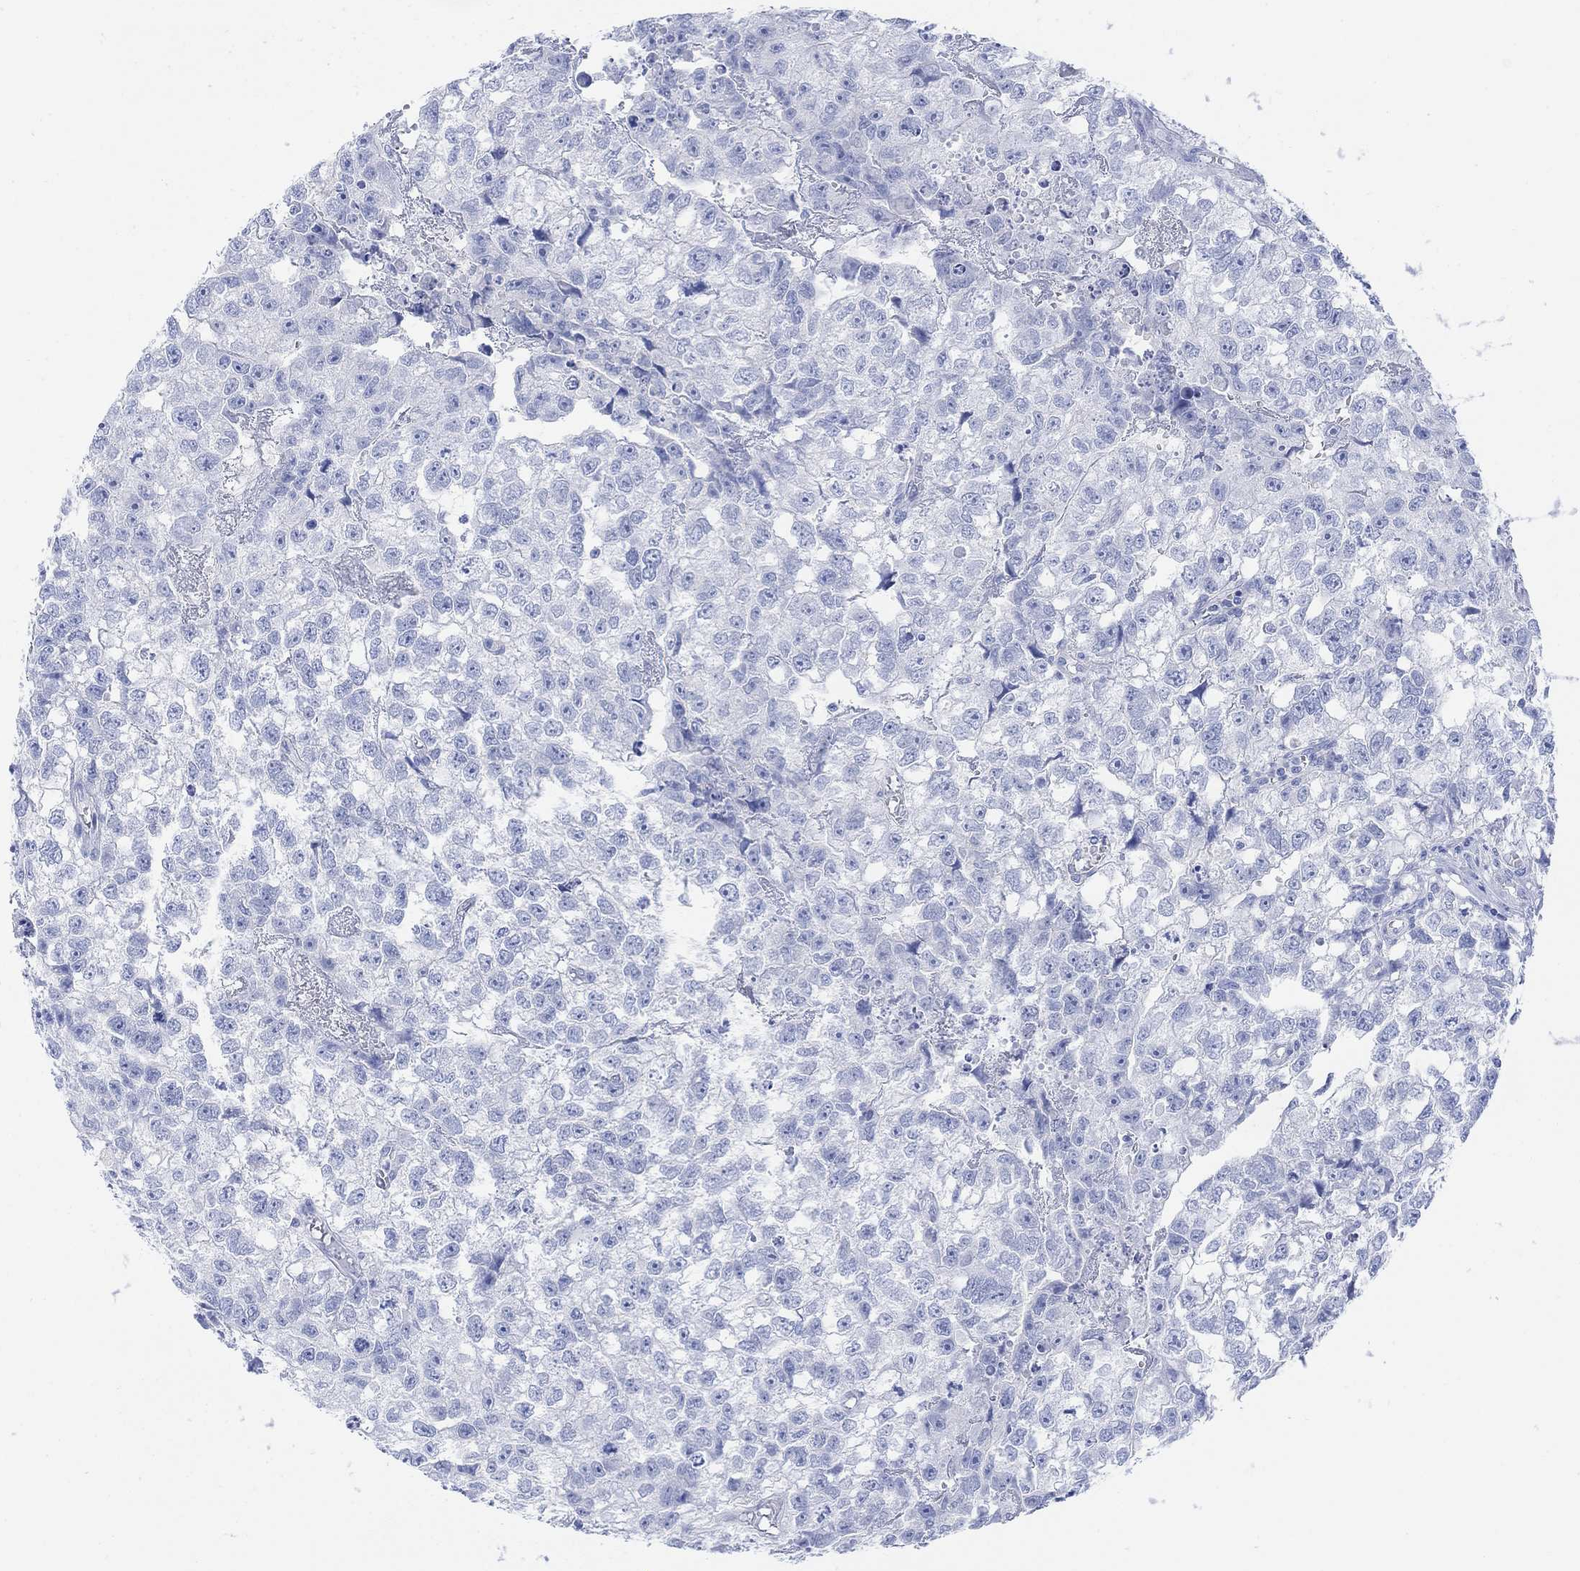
{"staining": {"intensity": "negative", "quantity": "none", "location": "none"}, "tissue": "testis cancer", "cell_type": "Tumor cells", "image_type": "cancer", "snomed": [{"axis": "morphology", "description": "Carcinoma, Embryonal, NOS"}, {"axis": "morphology", "description": "Teratoma, malignant, NOS"}, {"axis": "topography", "description": "Testis"}], "caption": "Protein analysis of embryonal carcinoma (testis) reveals no significant expression in tumor cells.", "gene": "GNG13", "patient": {"sex": "male", "age": 44}}